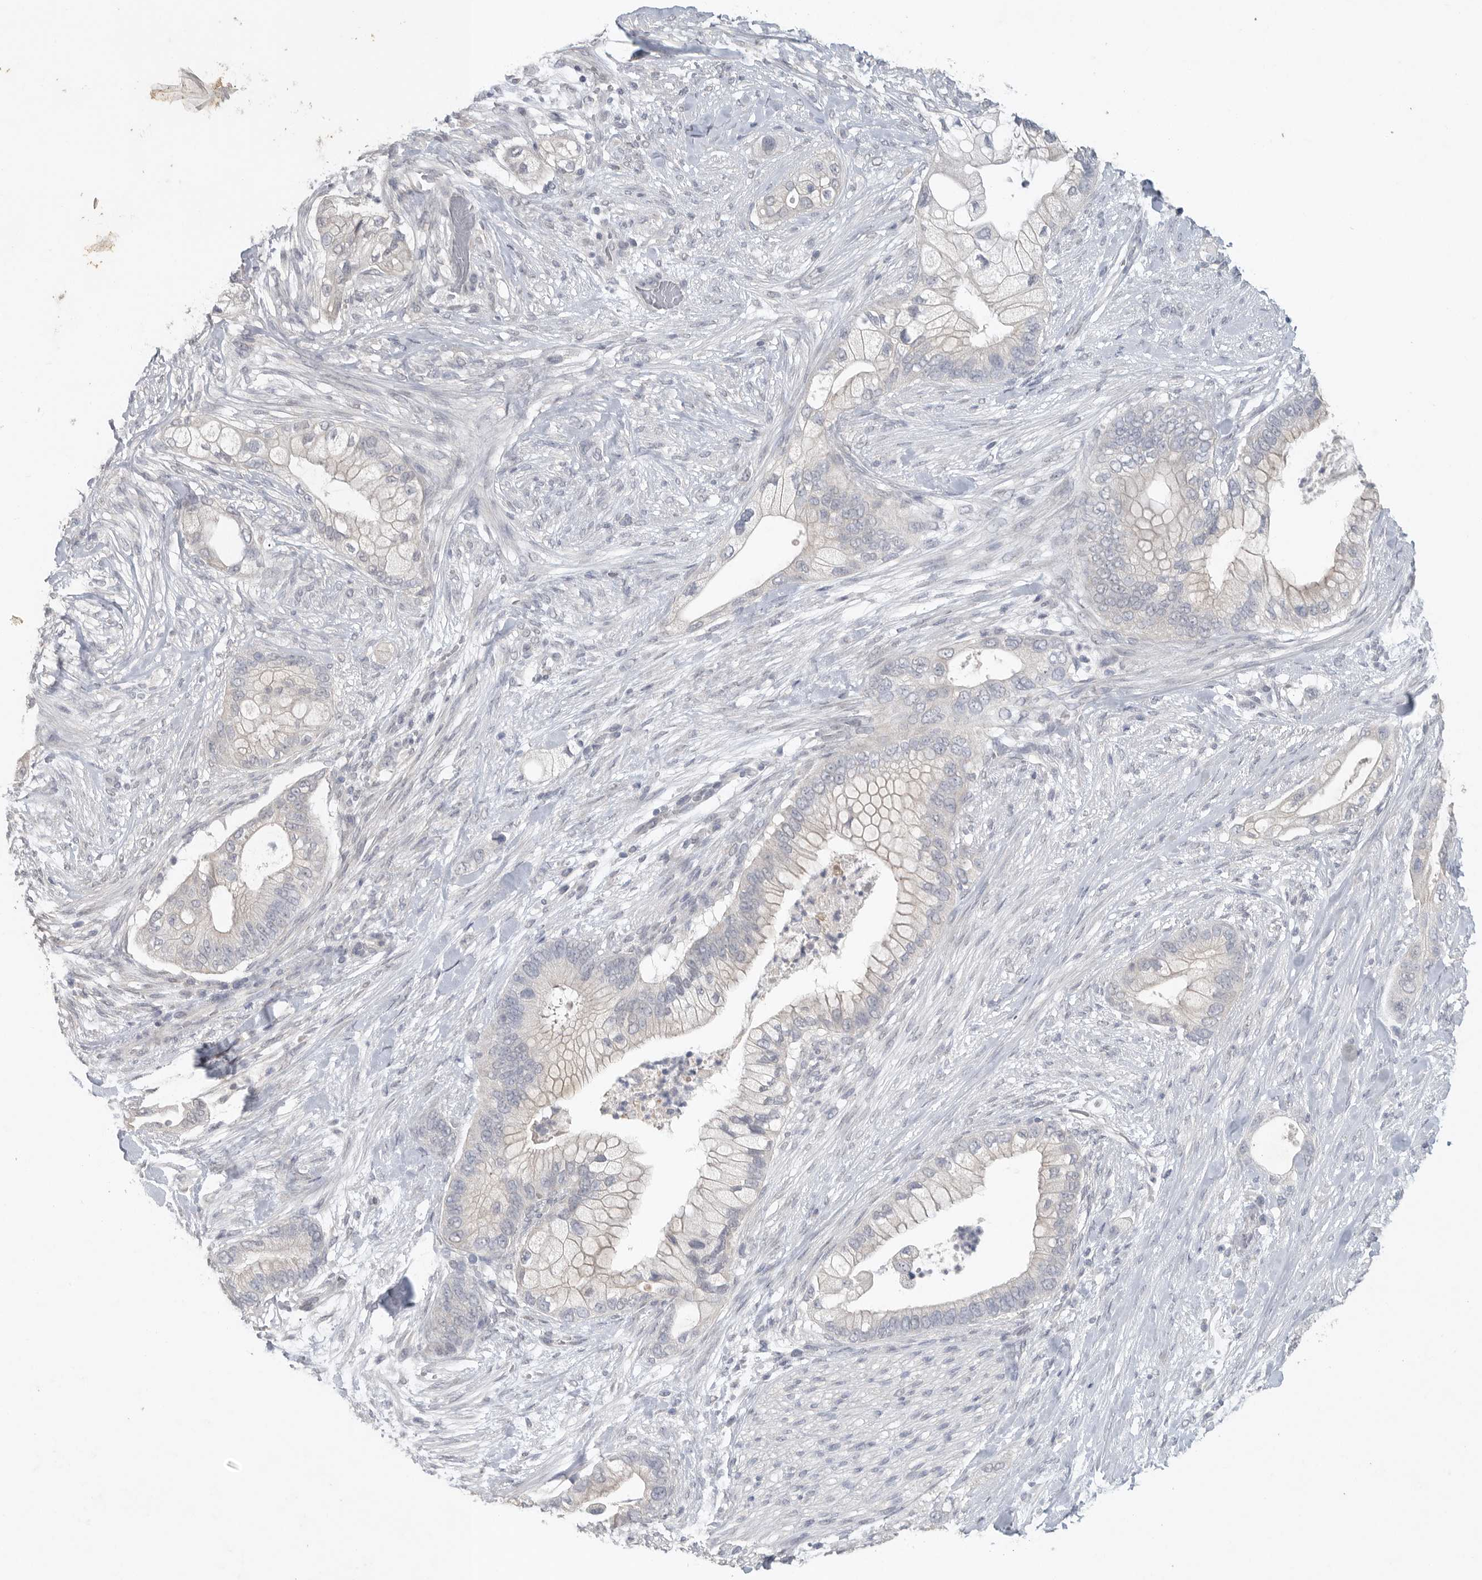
{"staining": {"intensity": "negative", "quantity": "none", "location": "none"}, "tissue": "pancreatic cancer", "cell_type": "Tumor cells", "image_type": "cancer", "snomed": [{"axis": "morphology", "description": "Adenocarcinoma, NOS"}, {"axis": "topography", "description": "Pancreas"}], "caption": "The histopathology image demonstrates no staining of tumor cells in adenocarcinoma (pancreatic).", "gene": "REG4", "patient": {"sex": "male", "age": 53}}